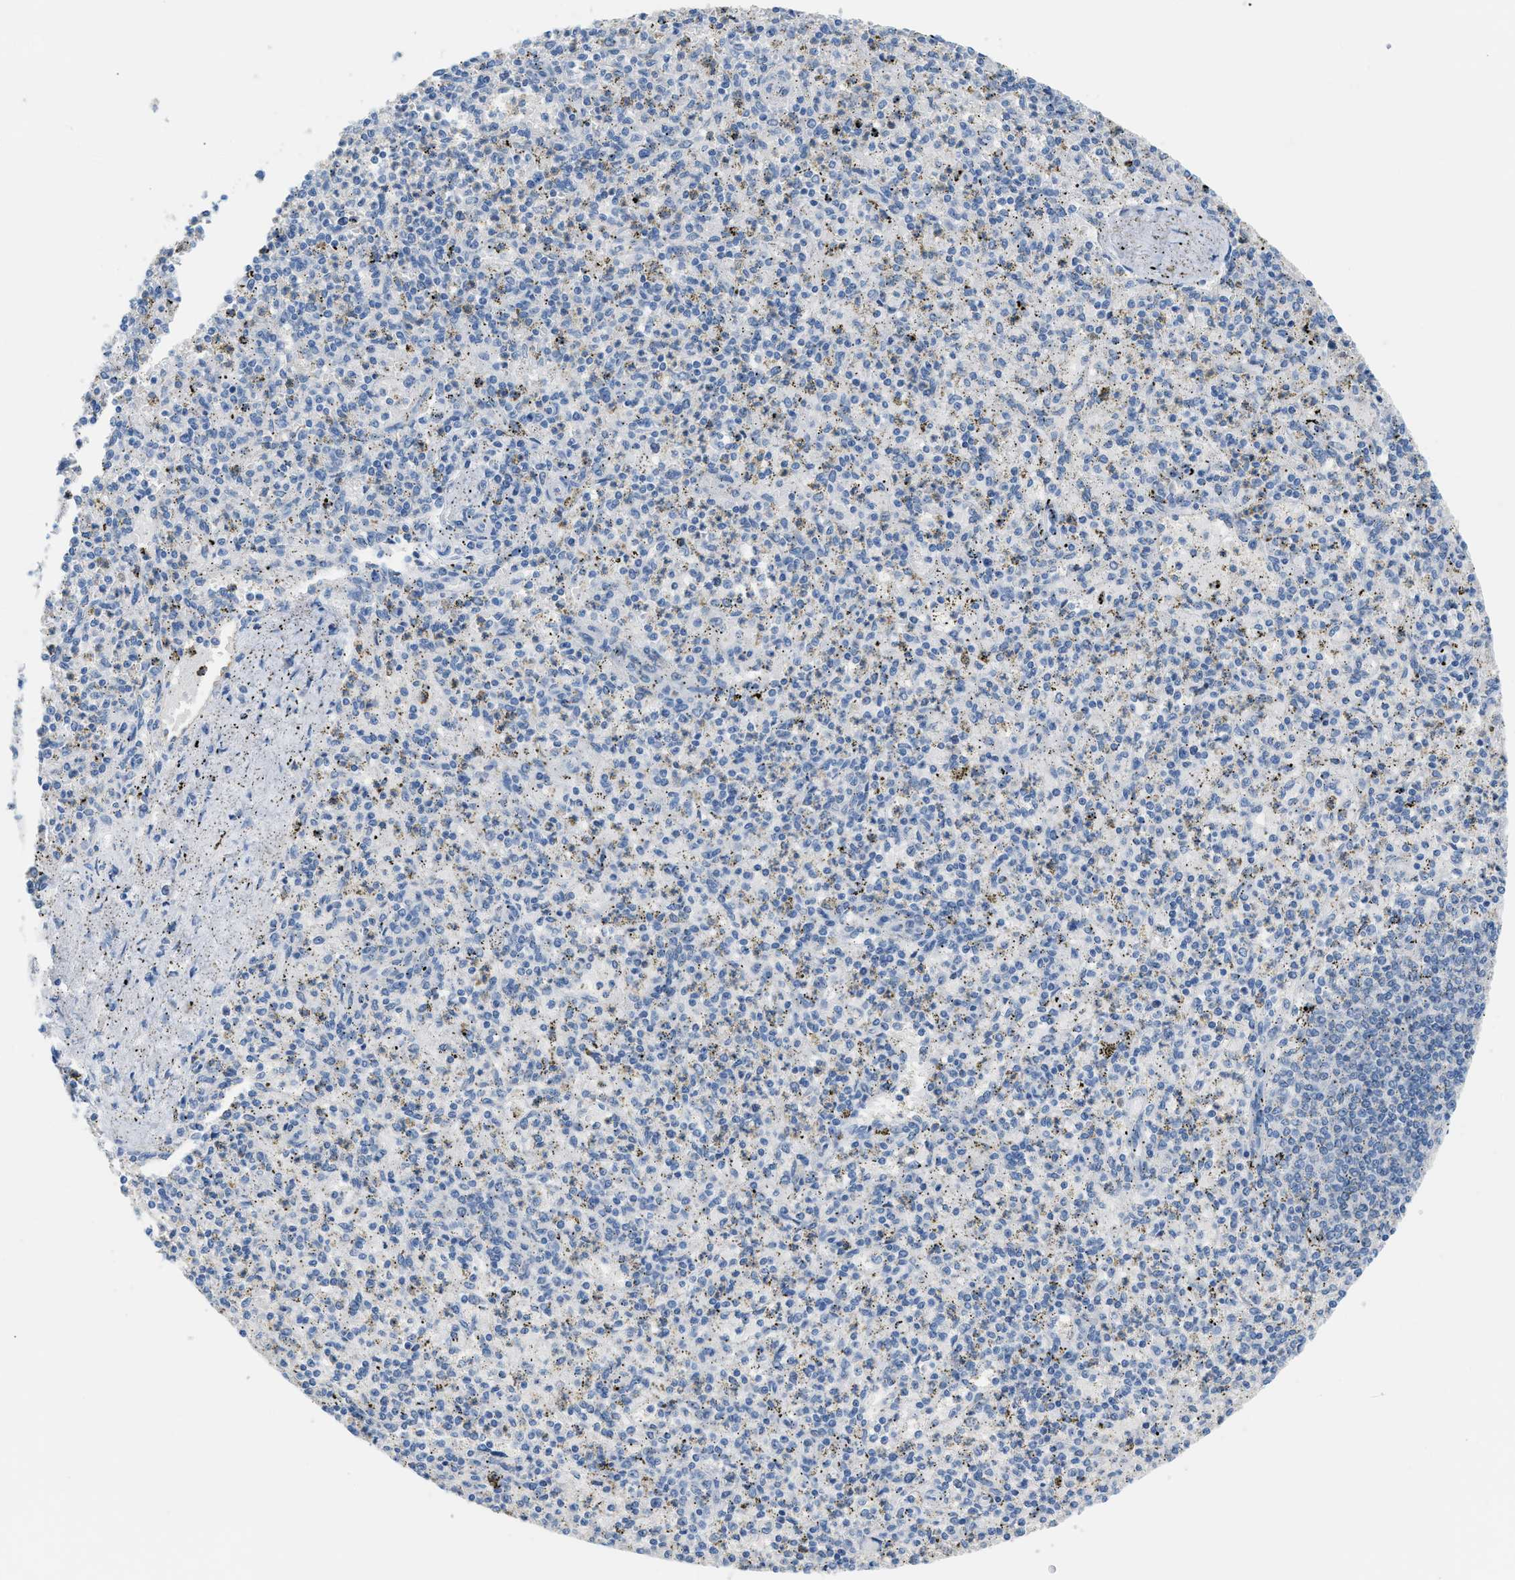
{"staining": {"intensity": "negative", "quantity": "none", "location": "none"}, "tissue": "spleen", "cell_type": "Cells in red pulp", "image_type": "normal", "snomed": [{"axis": "morphology", "description": "Normal tissue, NOS"}, {"axis": "topography", "description": "Spleen"}], "caption": "The immunohistochemistry micrograph has no significant expression in cells in red pulp of spleen.", "gene": "CFI", "patient": {"sex": "male", "age": 72}}